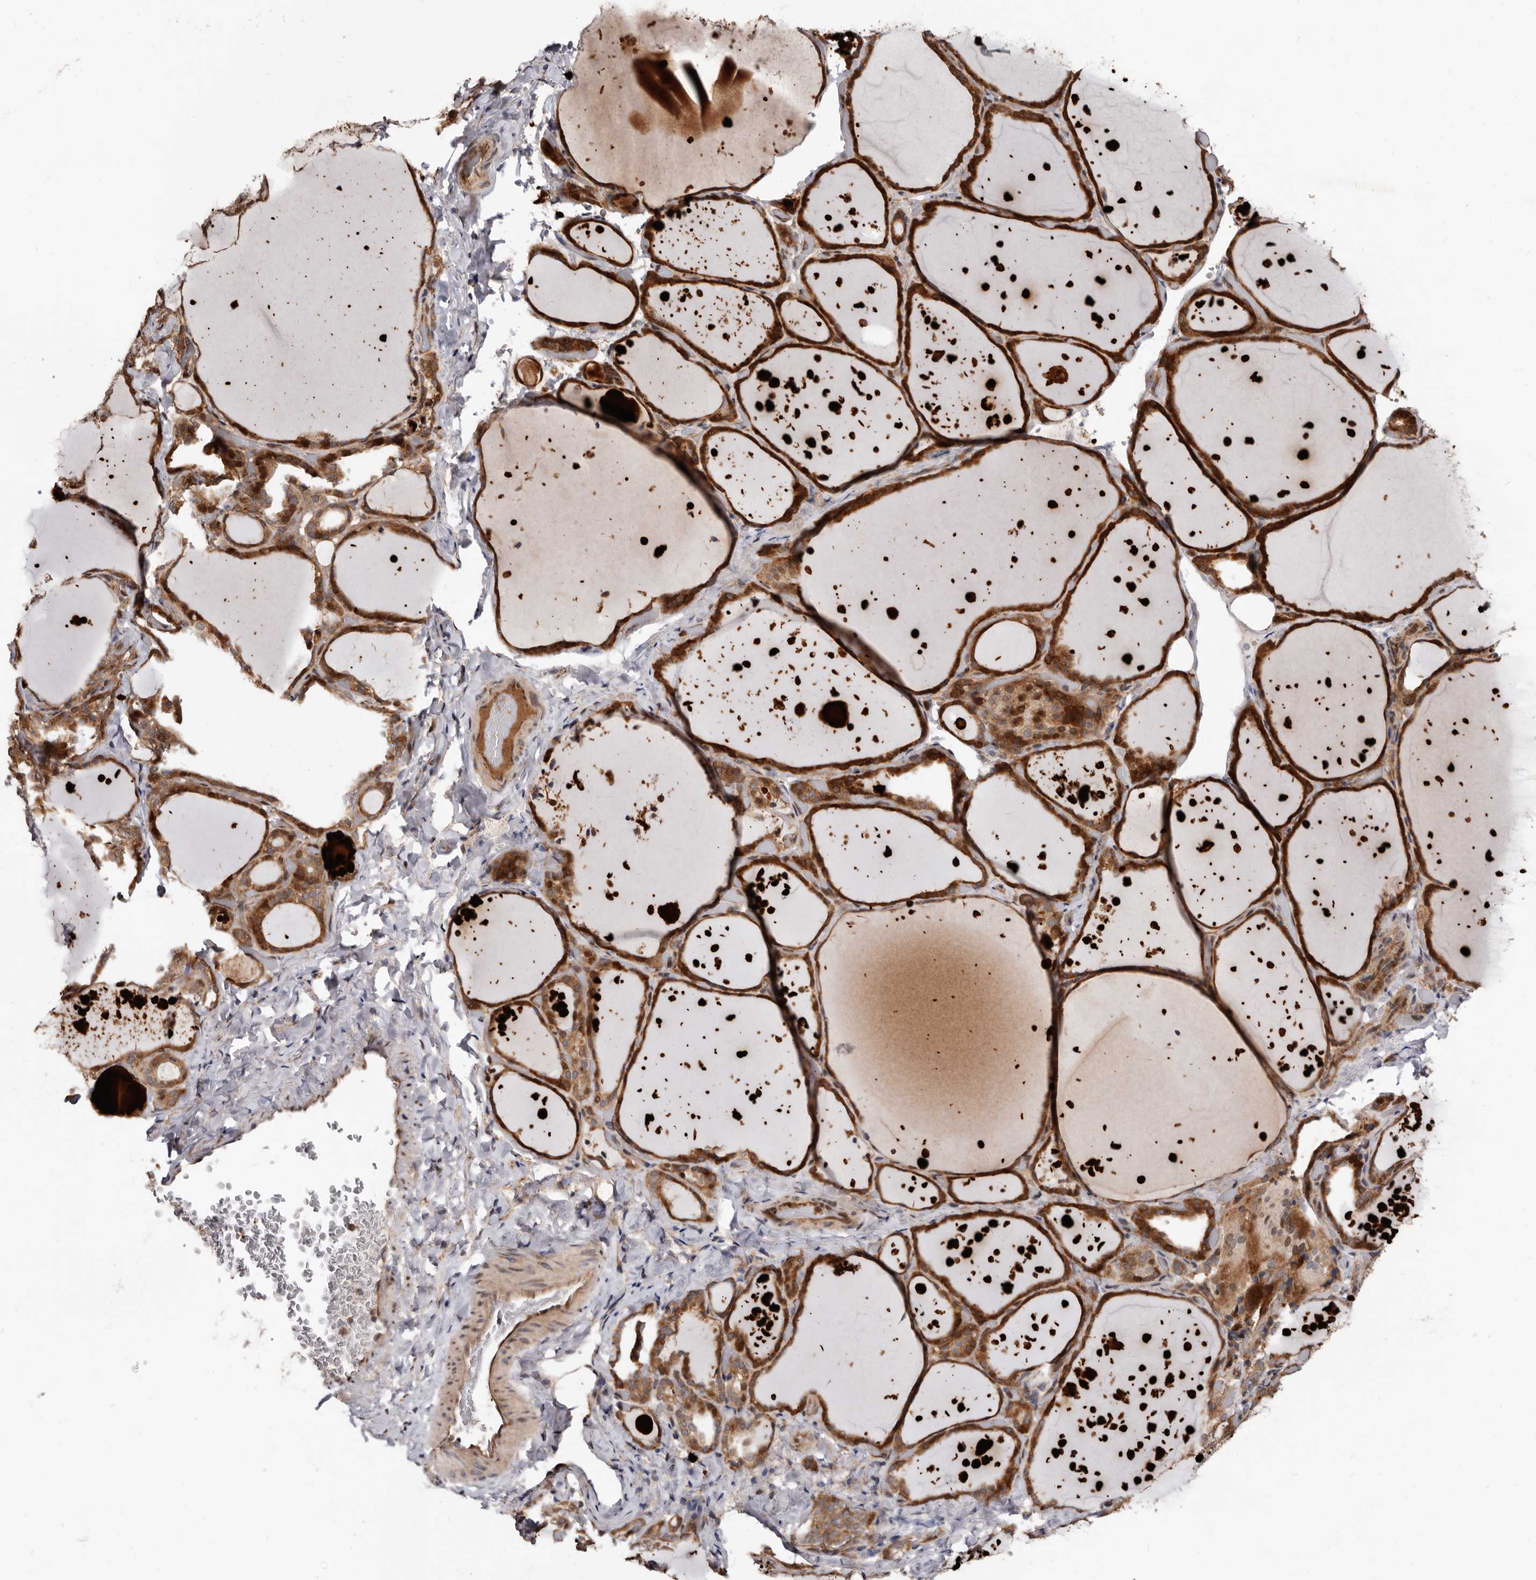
{"staining": {"intensity": "strong", "quantity": ">75%", "location": "cytoplasmic/membranous"}, "tissue": "thyroid gland", "cell_type": "Glandular cells", "image_type": "normal", "snomed": [{"axis": "morphology", "description": "Normal tissue, NOS"}, {"axis": "topography", "description": "Thyroid gland"}], "caption": "Benign thyroid gland shows strong cytoplasmic/membranous positivity in about >75% of glandular cells.", "gene": "WEE2", "patient": {"sex": "female", "age": 44}}